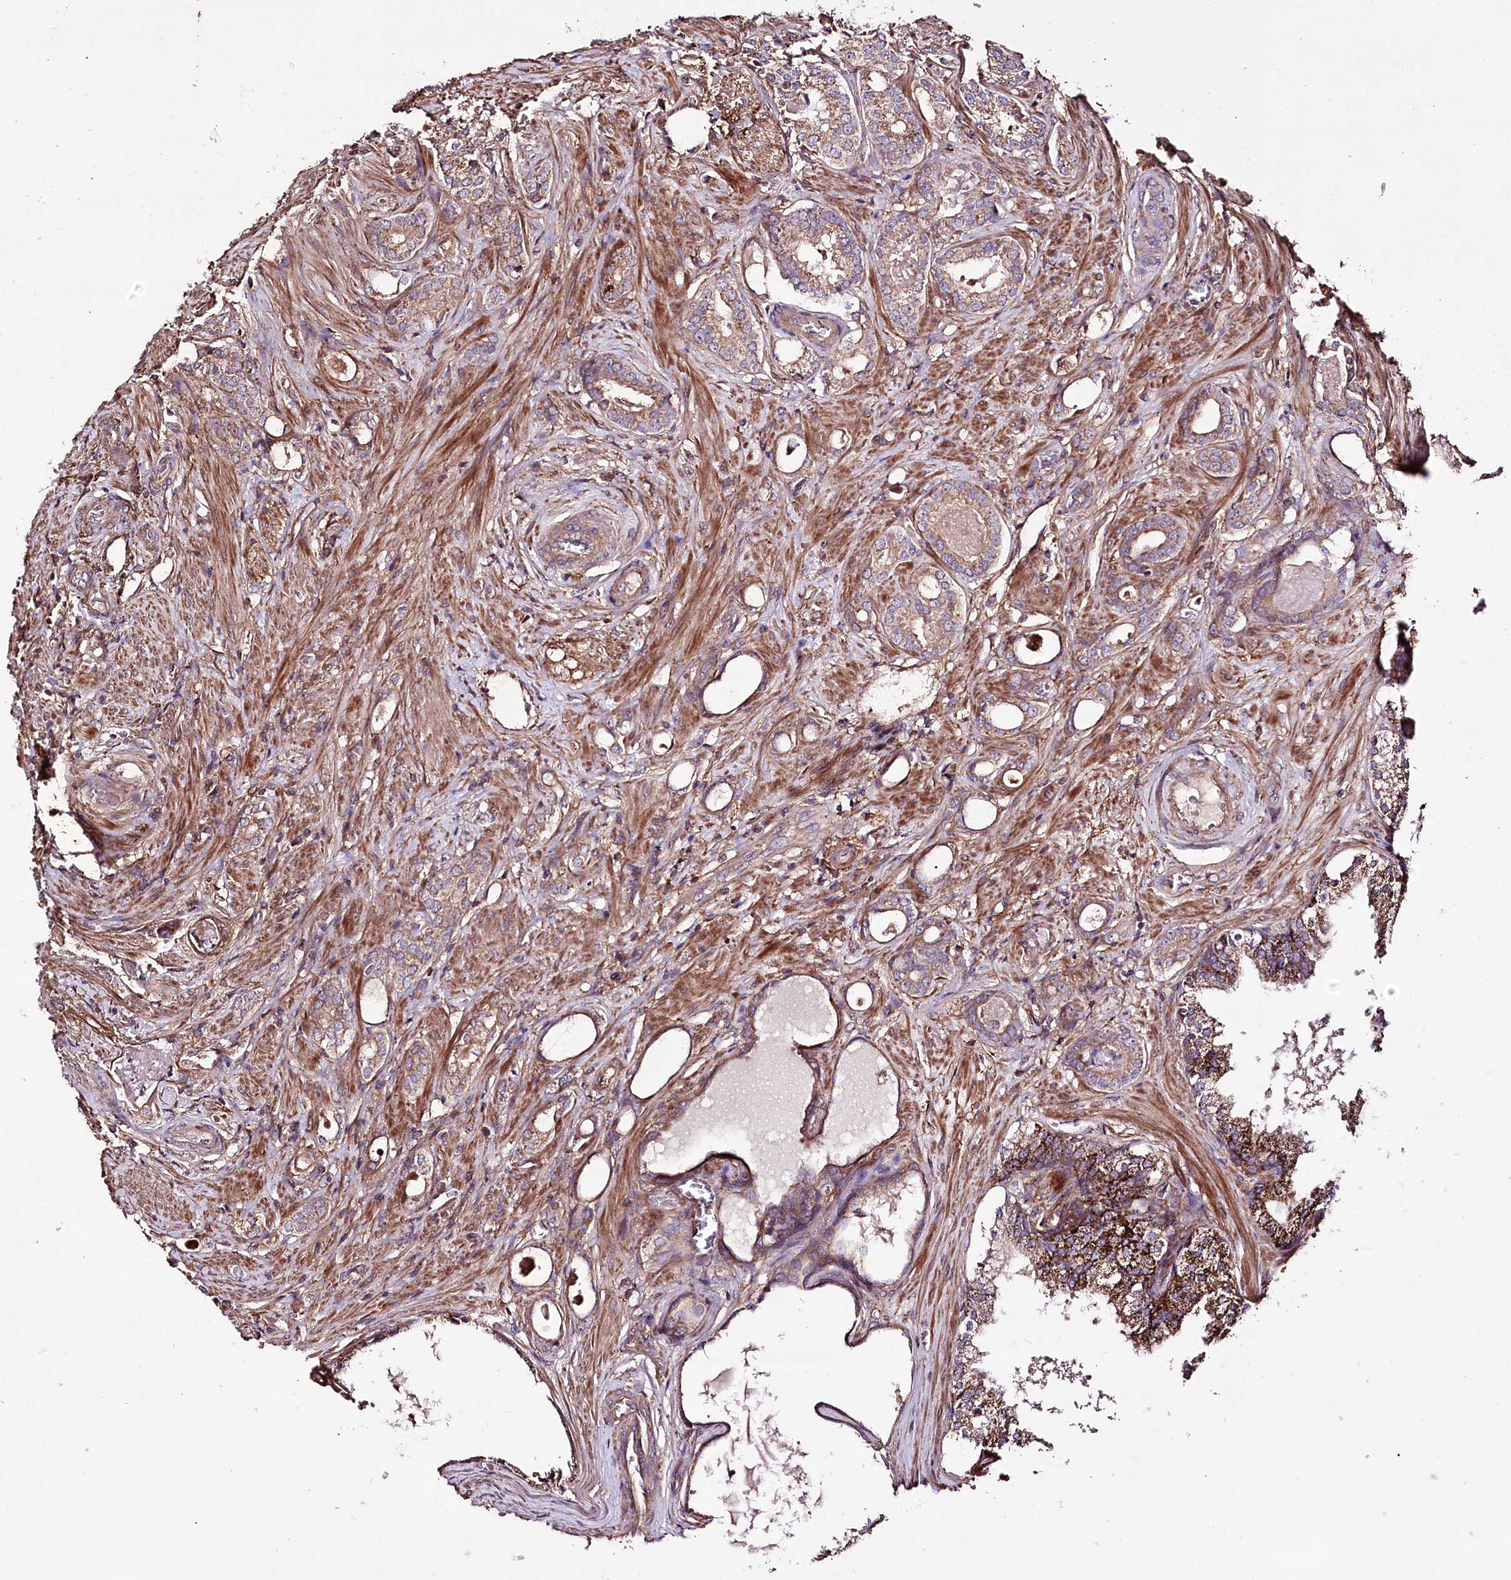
{"staining": {"intensity": "moderate", "quantity": "25%-75%", "location": "cytoplasmic/membranous"}, "tissue": "prostate cancer", "cell_type": "Tumor cells", "image_type": "cancer", "snomed": [{"axis": "morphology", "description": "Adenocarcinoma, High grade"}, {"axis": "topography", "description": "Prostate"}], "caption": "This micrograph reveals adenocarcinoma (high-grade) (prostate) stained with immunohistochemistry (IHC) to label a protein in brown. The cytoplasmic/membranous of tumor cells show moderate positivity for the protein. Nuclei are counter-stained blue.", "gene": "WWC1", "patient": {"sex": "male", "age": 58}}